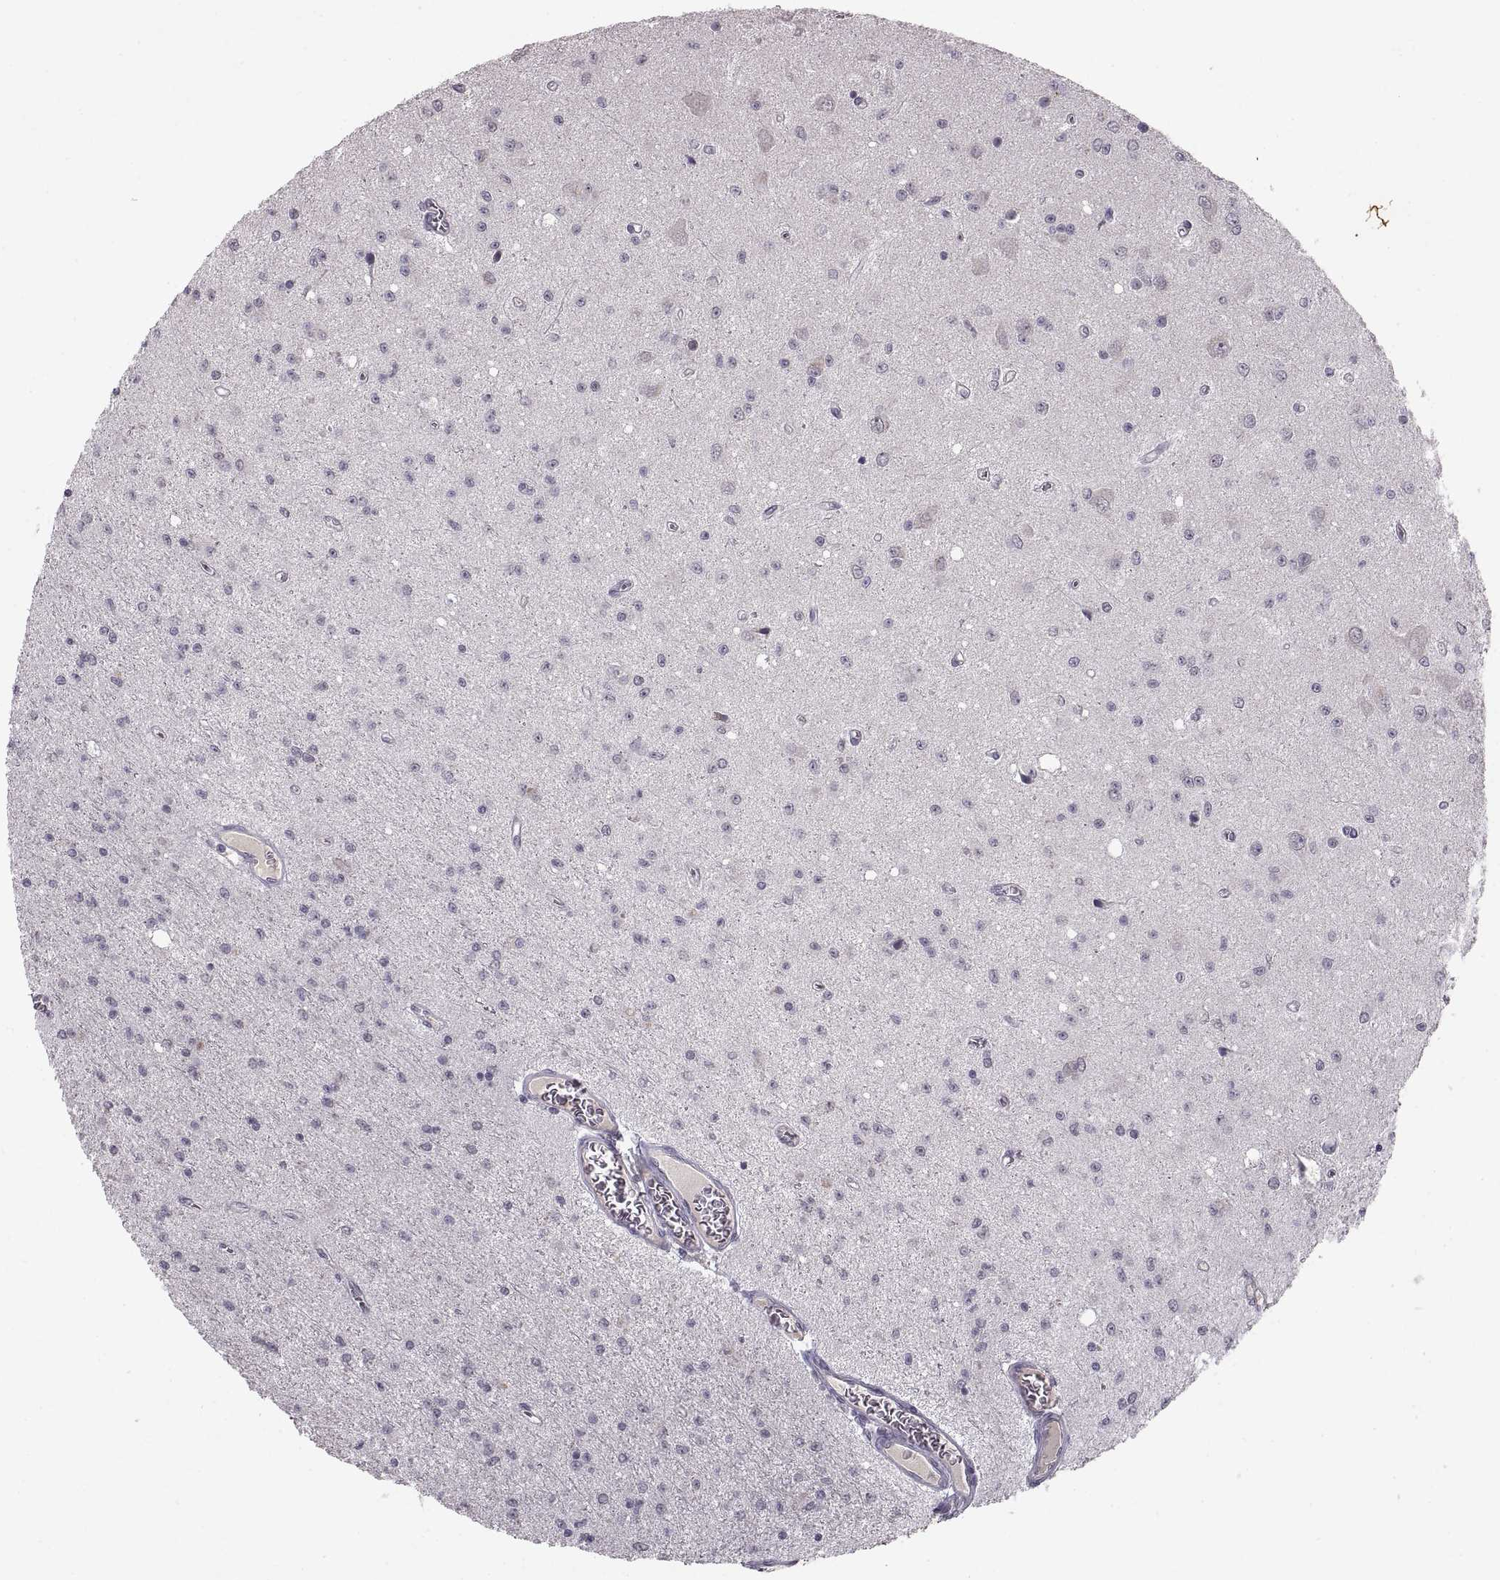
{"staining": {"intensity": "negative", "quantity": "none", "location": "none"}, "tissue": "glioma", "cell_type": "Tumor cells", "image_type": "cancer", "snomed": [{"axis": "morphology", "description": "Glioma, malignant, Low grade"}, {"axis": "topography", "description": "Brain"}], "caption": "The immunohistochemistry micrograph has no significant positivity in tumor cells of glioma tissue.", "gene": "PAX2", "patient": {"sex": "female", "age": 45}}